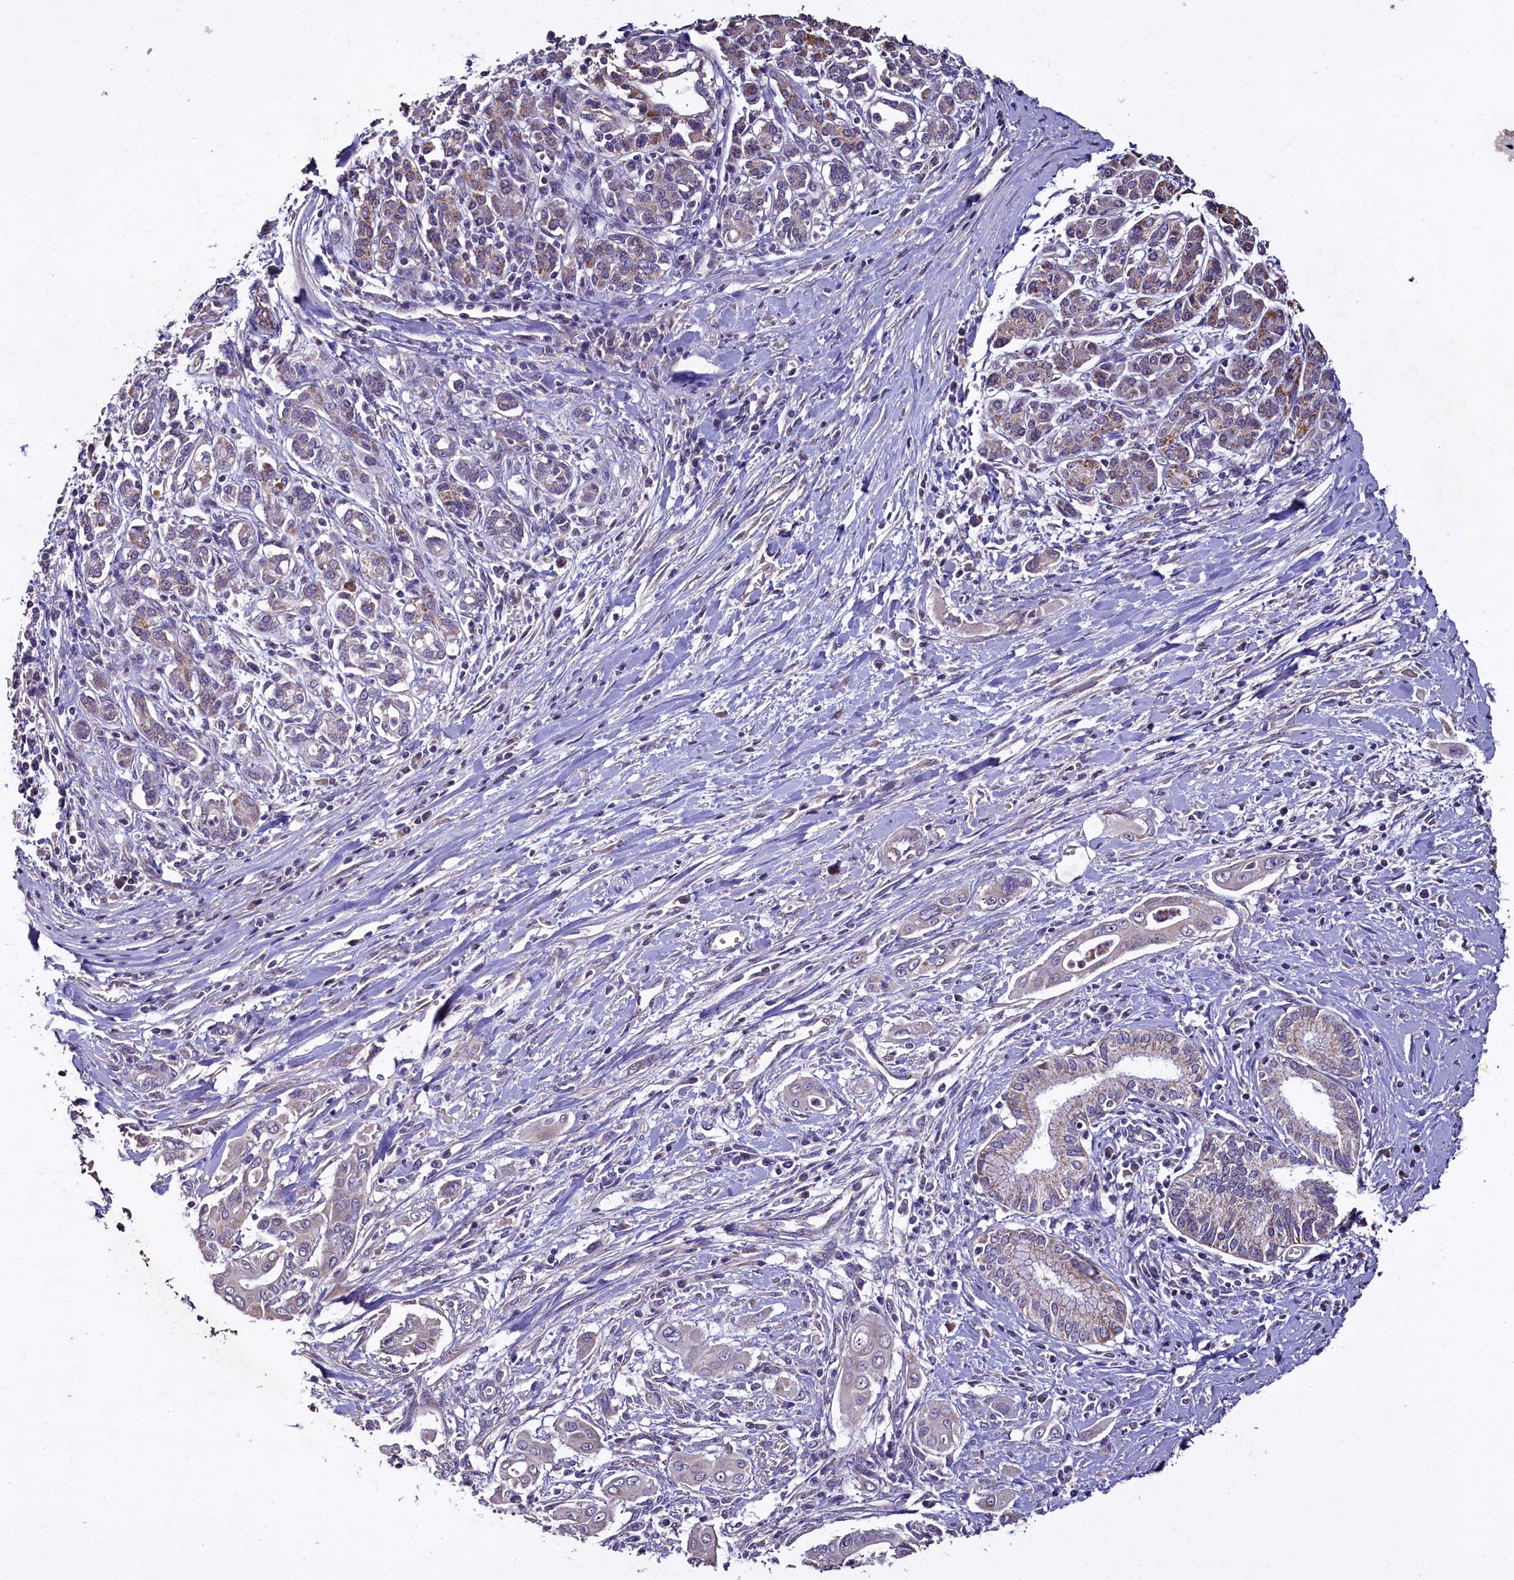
{"staining": {"intensity": "negative", "quantity": "none", "location": "none"}, "tissue": "pancreatic cancer", "cell_type": "Tumor cells", "image_type": "cancer", "snomed": [{"axis": "morphology", "description": "Adenocarcinoma, NOS"}, {"axis": "topography", "description": "Pancreas"}], "caption": "Pancreatic adenocarcinoma stained for a protein using IHC exhibits no staining tumor cells.", "gene": "COQ9", "patient": {"sex": "male", "age": 58}}